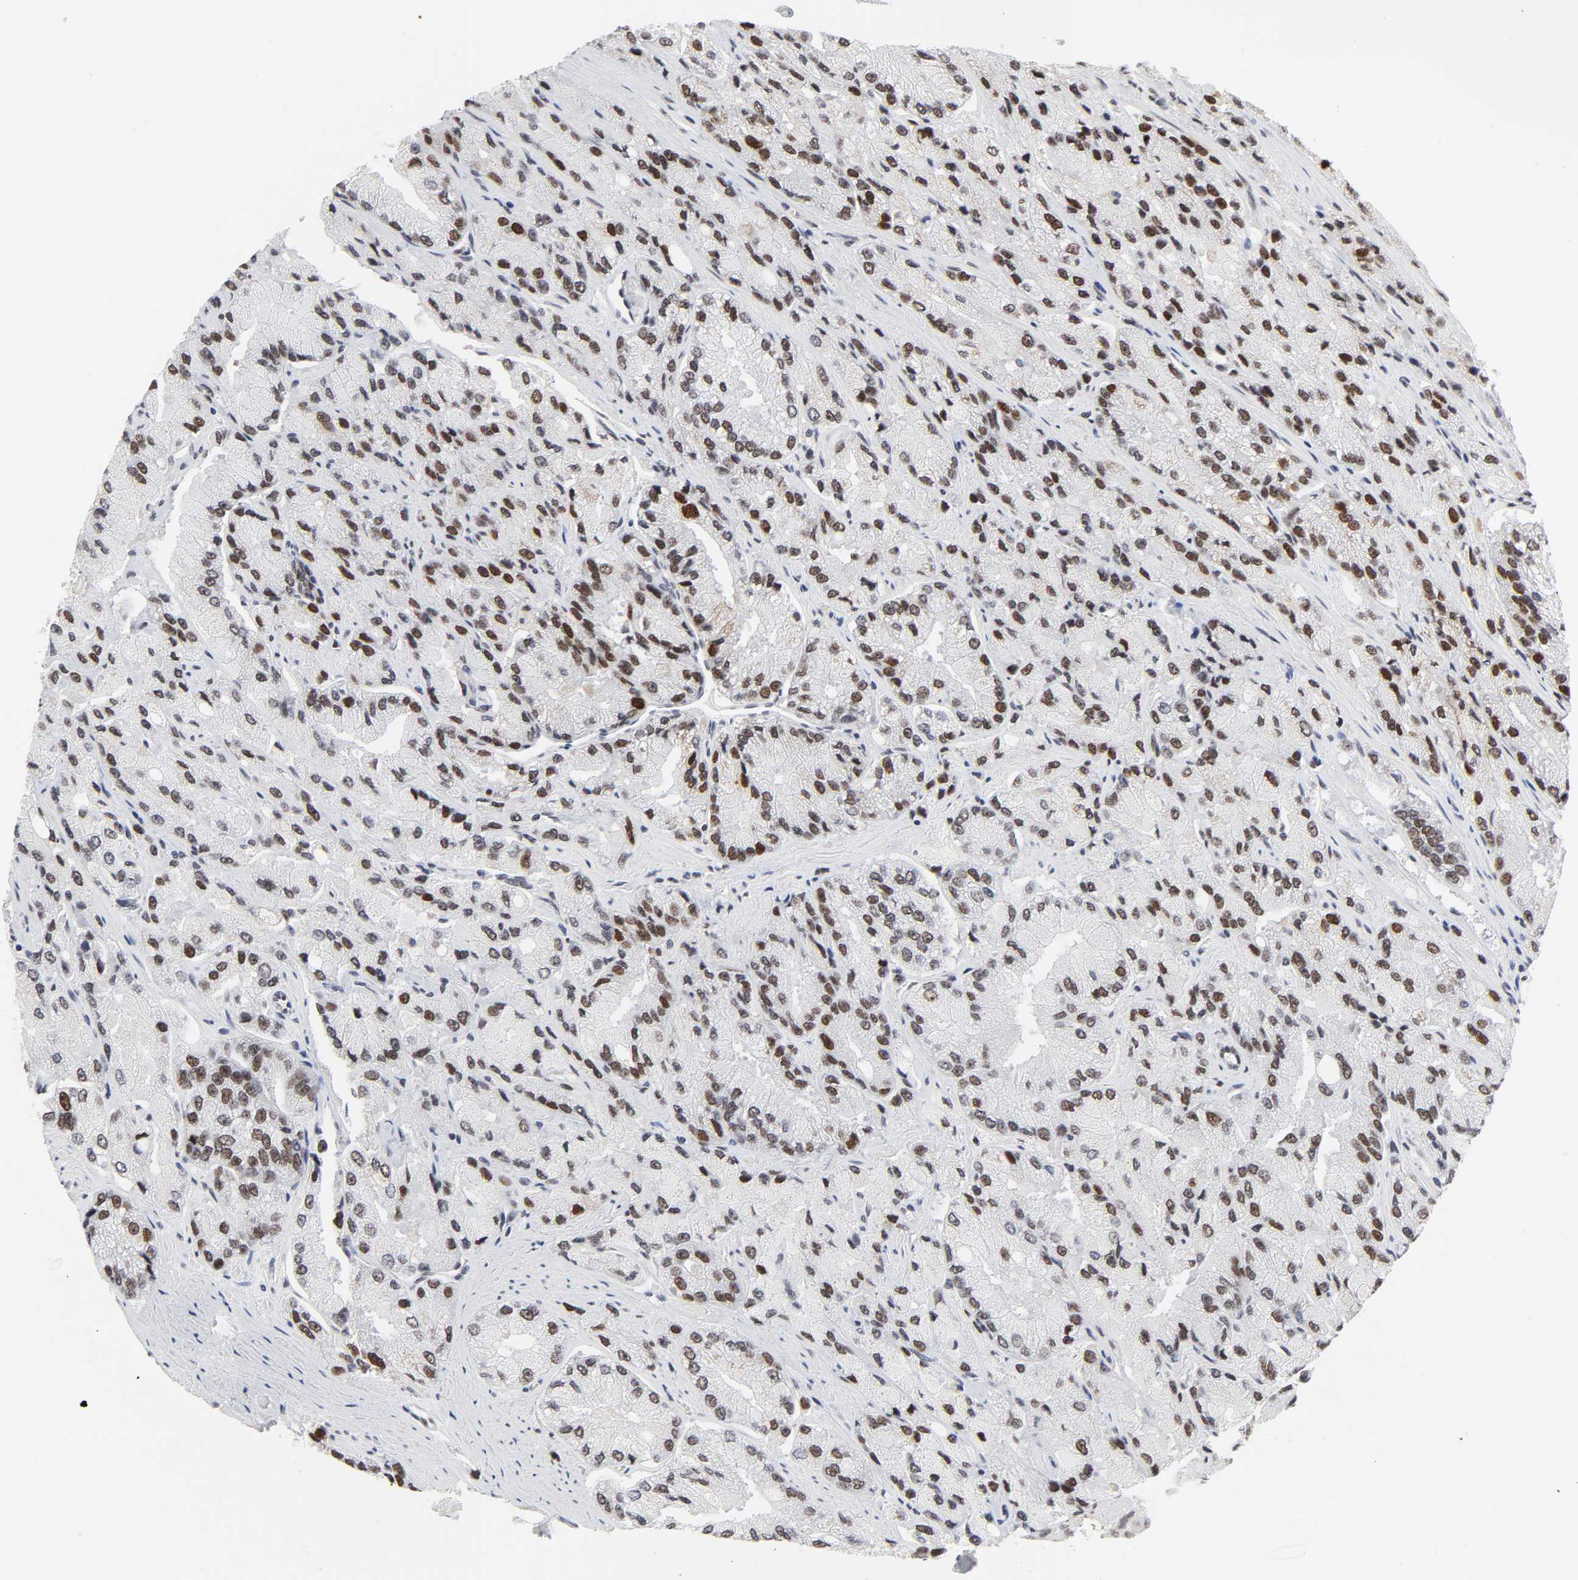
{"staining": {"intensity": "moderate", "quantity": "25%-75%", "location": "nuclear"}, "tissue": "prostate cancer", "cell_type": "Tumor cells", "image_type": "cancer", "snomed": [{"axis": "morphology", "description": "Adenocarcinoma, High grade"}, {"axis": "topography", "description": "Prostate"}], "caption": "Prostate high-grade adenocarcinoma stained for a protein exhibits moderate nuclear positivity in tumor cells.", "gene": "RFC4", "patient": {"sex": "male", "age": 58}}